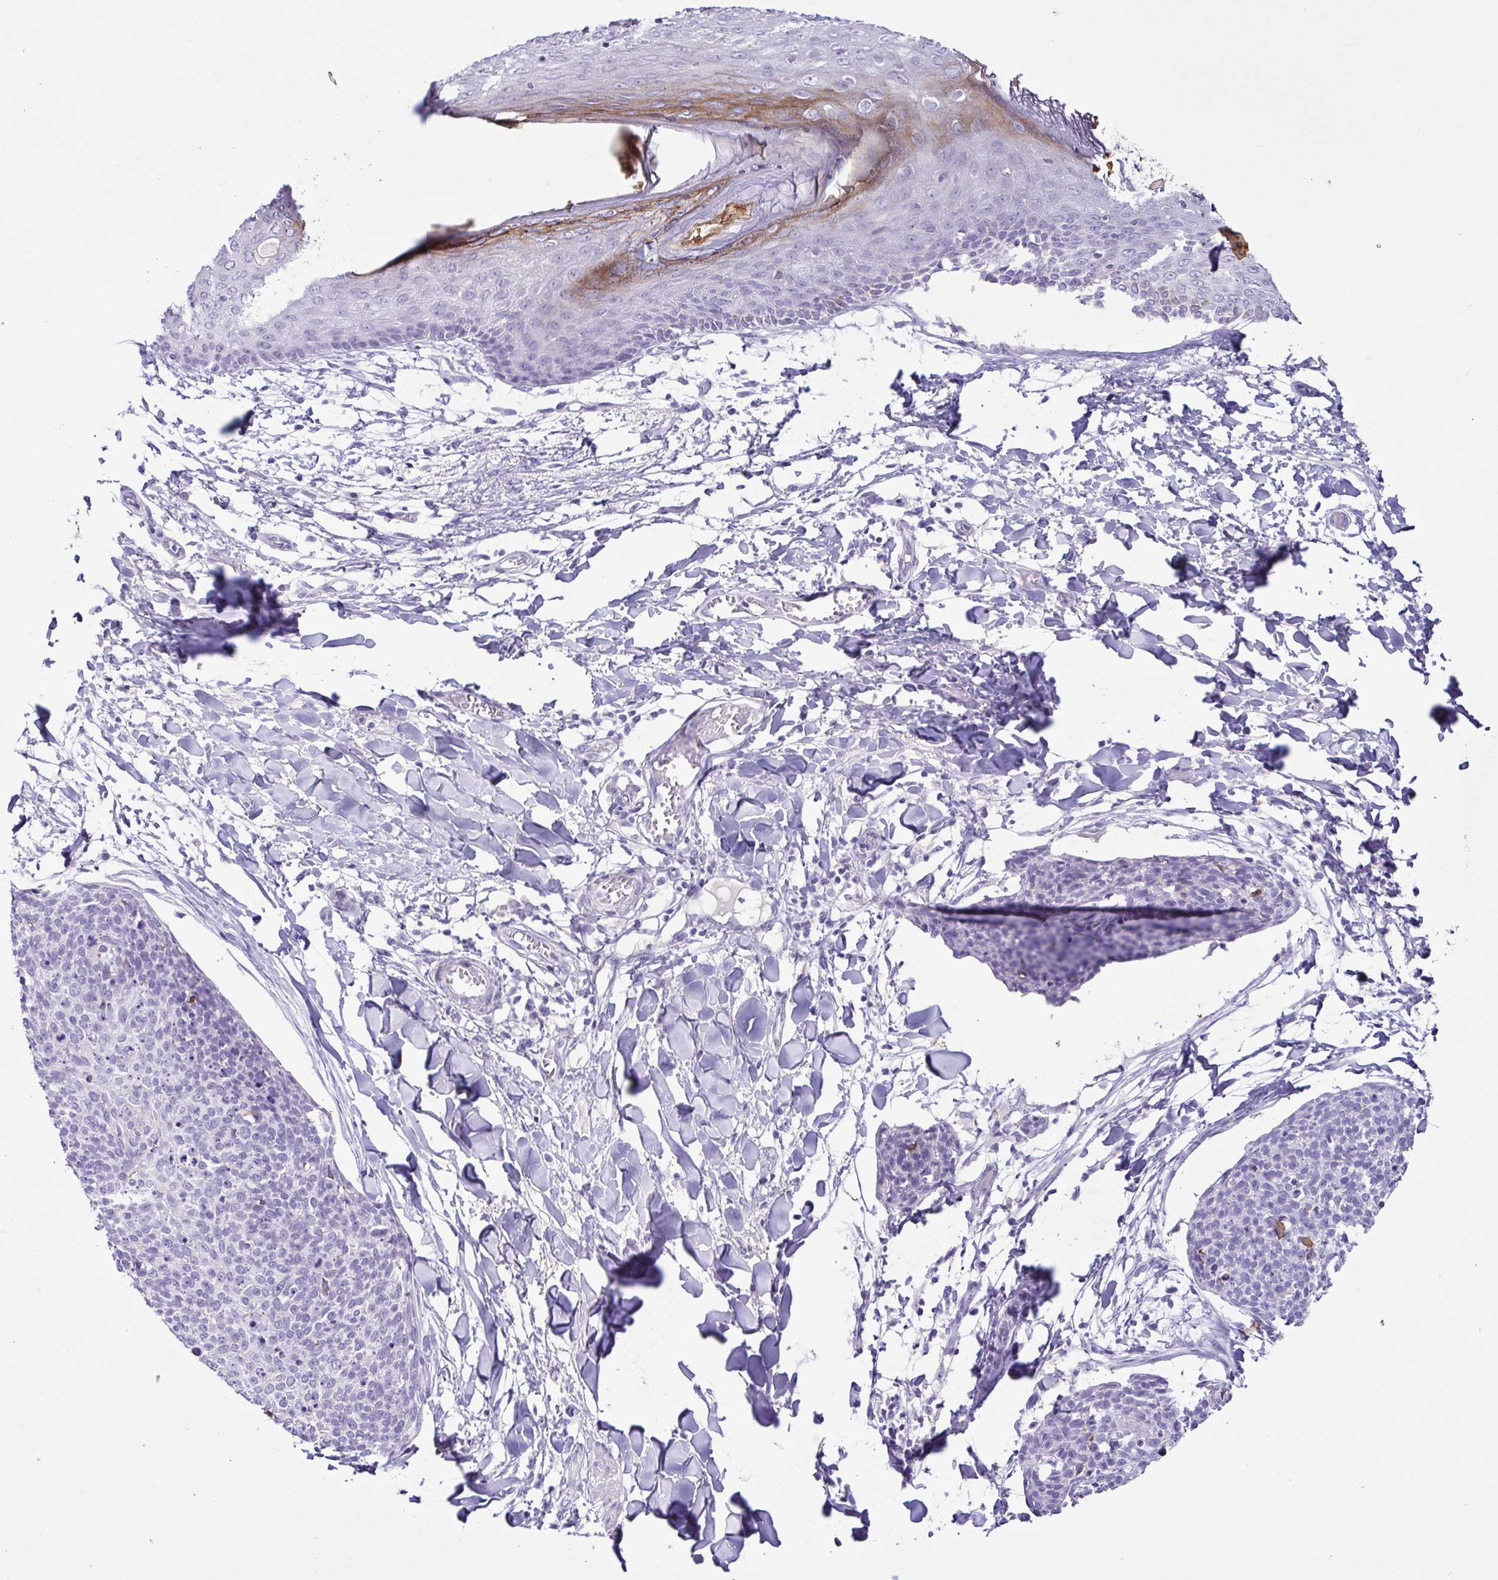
{"staining": {"intensity": "negative", "quantity": "none", "location": "none"}, "tissue": "skin cancer", "cell_type": "Tumor cells", "image_type": "cancer", "snomed": [{"axis": "morphology", "description": "Squamous cell carcinoma, NOS"}, {"axis": "topography", "description": "Skin"}, {"axis": "topography", "description": "Vulva"}], "caption": "IHC histopathology image of neoplastic tissue: human skin cancer (squamous cell carcinoma) stained with DAB shows no significant protein expression in tumor cells.", "gene": "TERT", "patient": {"sex": "female", "age": 75}}